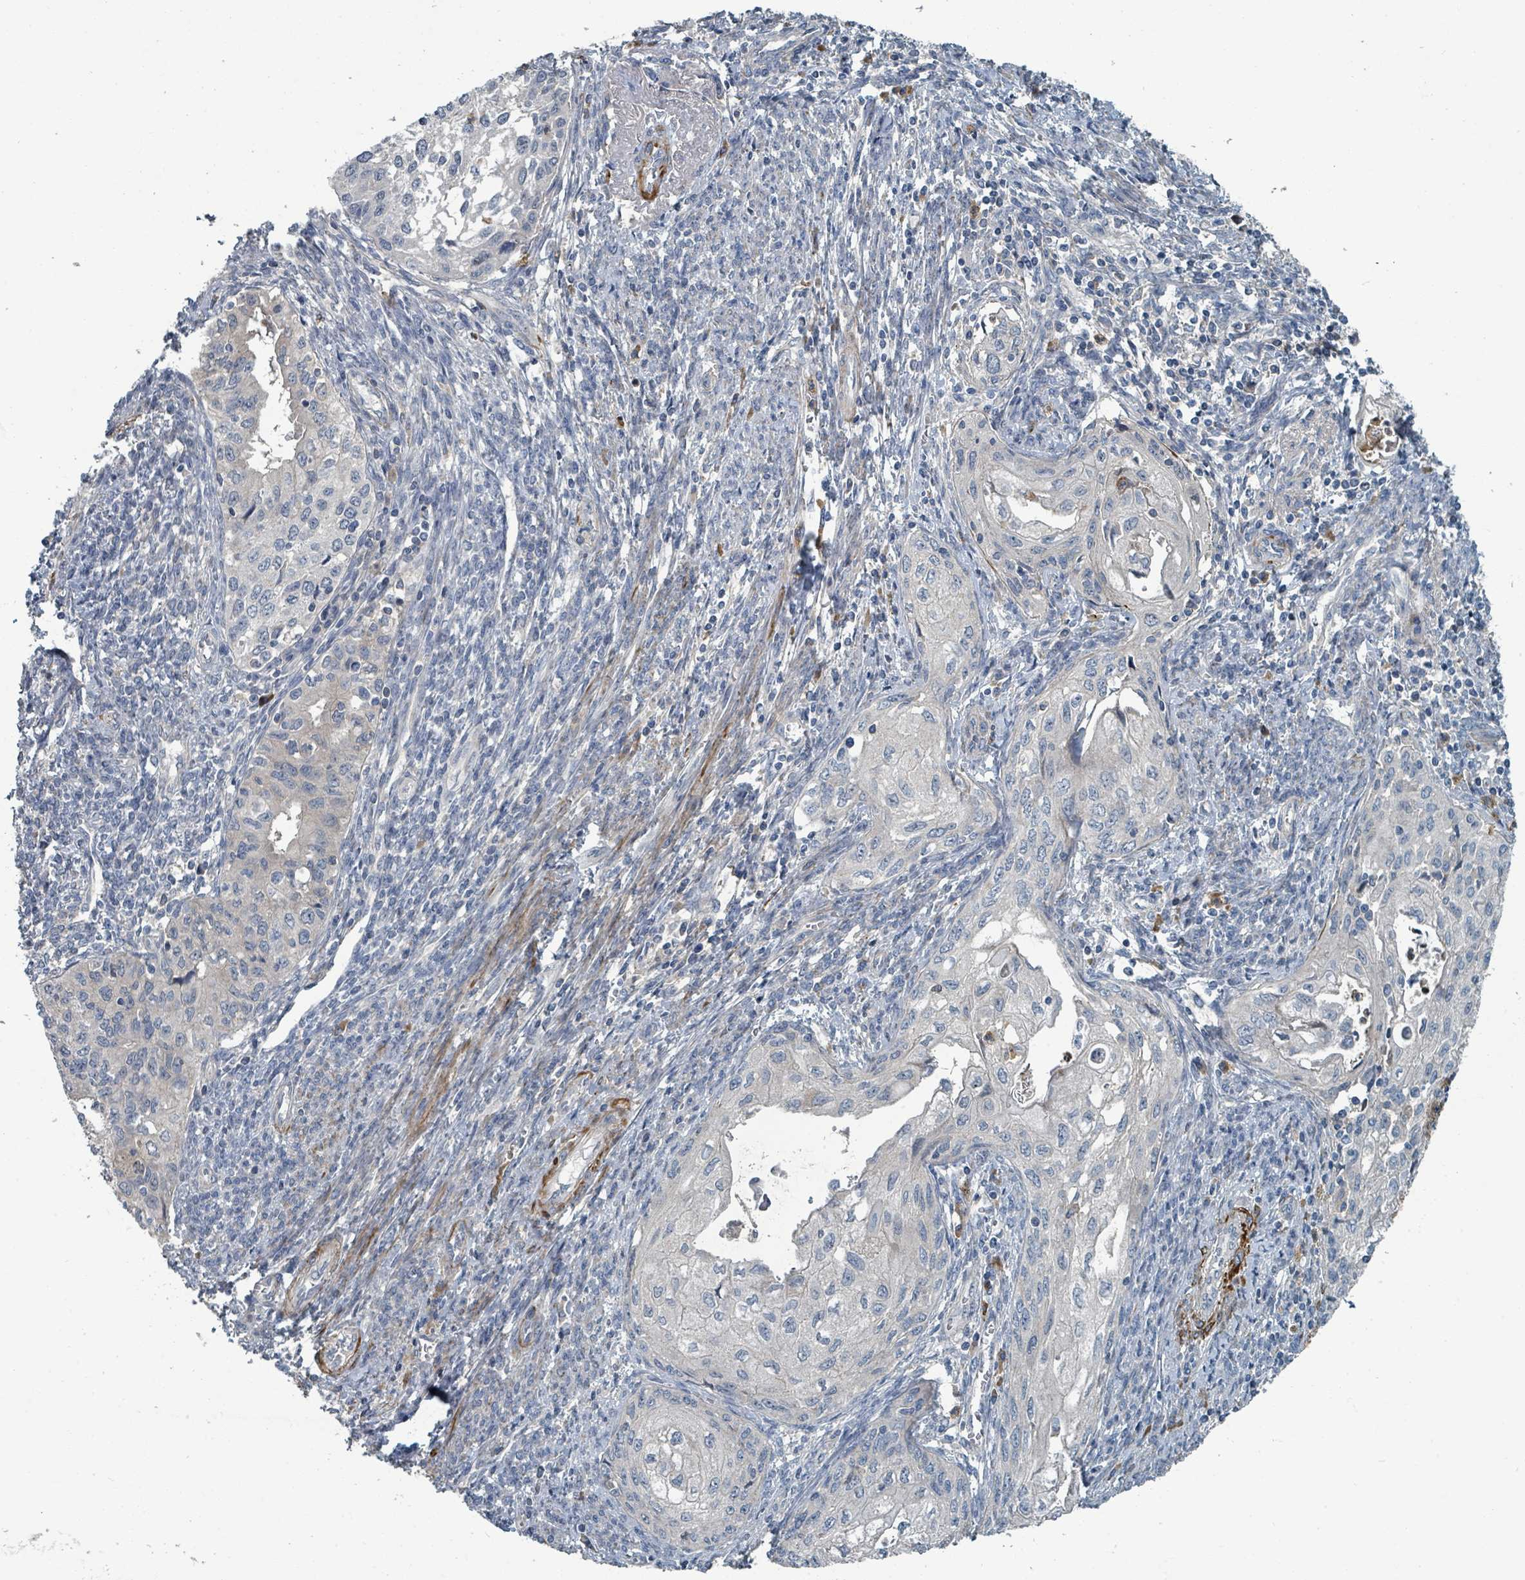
{"staining": {"intensity": "negative", "quantity": "none", "location": "none"}, "tissue": "cervical cancer", "cell_type": "Tumor cells", "image_type": "cancer", "snomed": [{"axis": "morphology", "description": "Squamous cell carcinoma, NOS"}, {"axis": "topography", "description": "Cervix"}], "caption": "The image reveals no significant positivity in tumor cells of cervical cancer (squamous cell carcinoma).", "gene": "SLC44A5", "patient": {"sex": "female", "age": 67}}